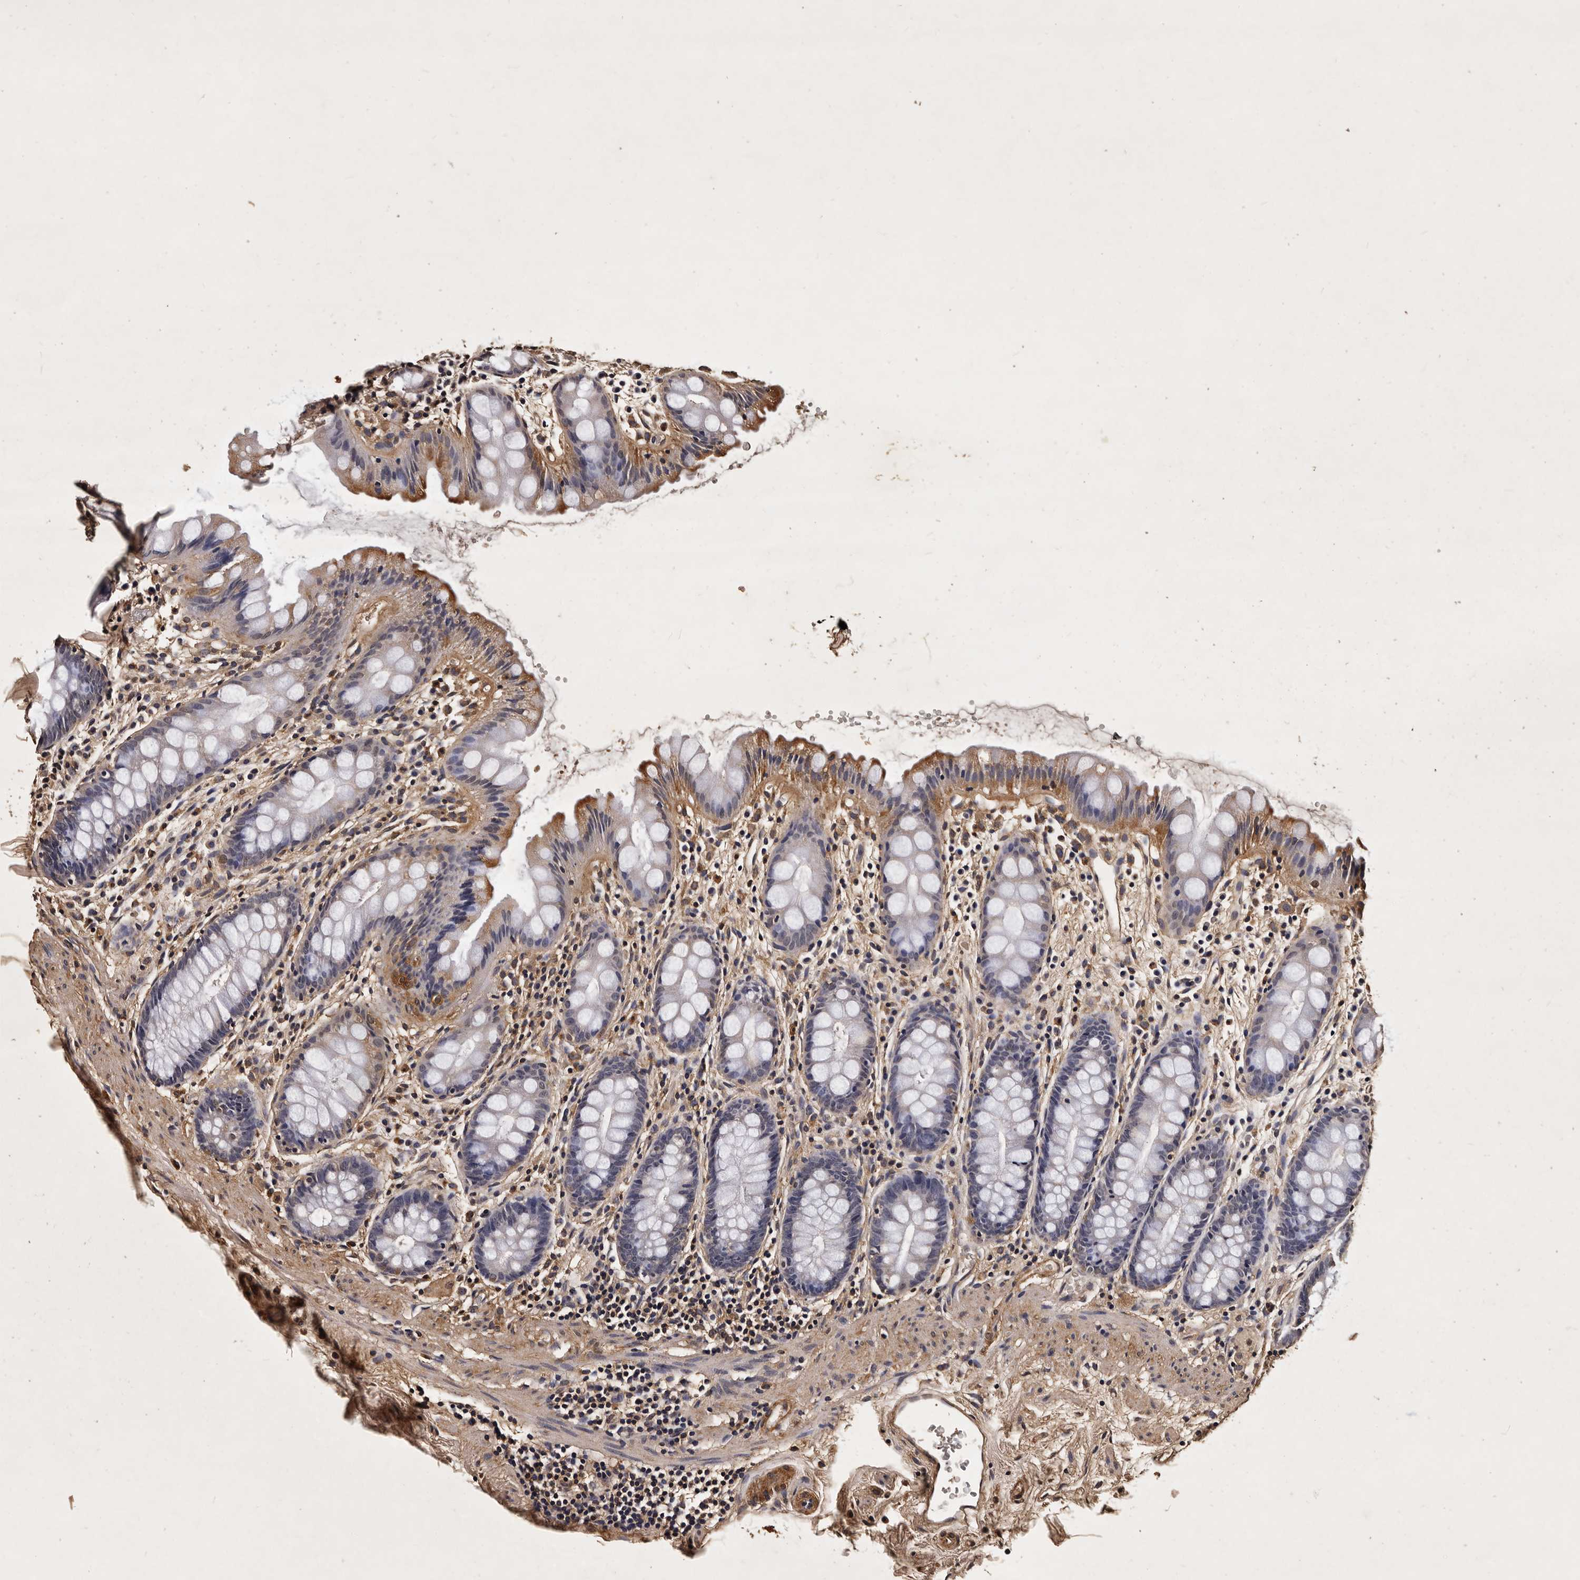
{"staining": {"intensity": "moderate", "quantity": "<25%", "location": "cytoplasmic/membranous"}, "tissue": "rectum", "cell_type": "Glandular cells", "image_type": "normal", "snomed": [{"axis": "morphology", "description": "Normal tissue, NOS"}, {"axis": "topography", "description": "Rectum"}], "caption": "A low amount of moderate cytoplasmic/membranous staining is present in about <25% of glandular cells in unremarkable rectum. (Stains: DAB in brown, nuclei in blue, Microscopy: brightfield microscopy at high magnification).", "gene": "PARS2", "patient": {"sex": "female", "age": 65}}